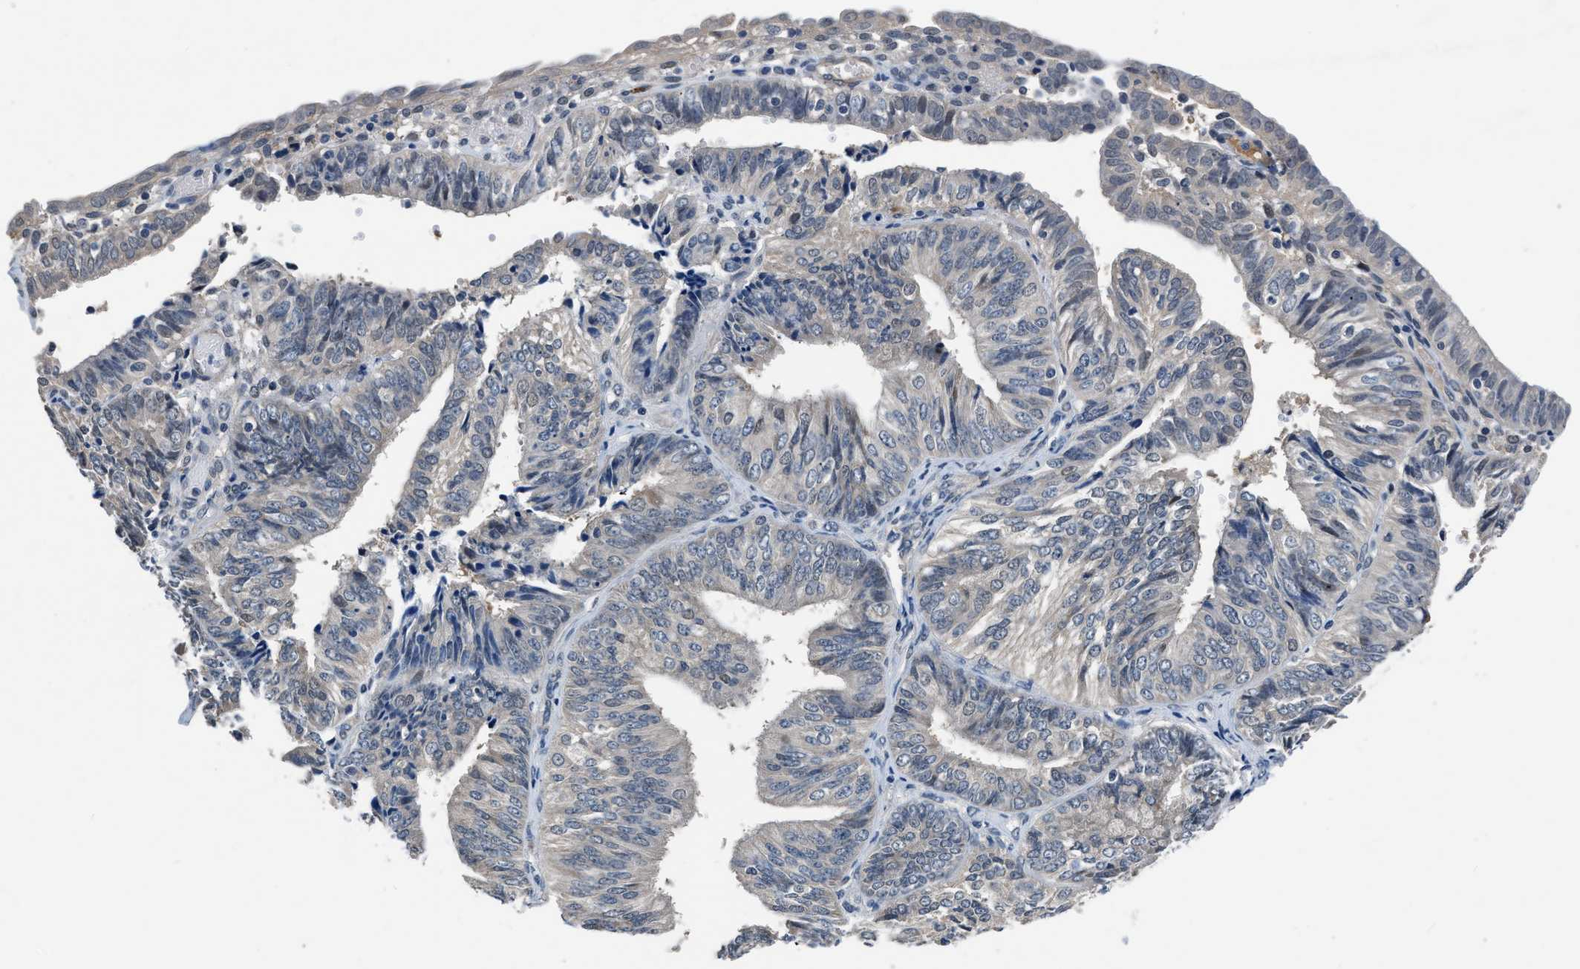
{"staining": {"intensity": "negative", "quantity": "none", "location": "none"}, "tissue": "endometrial cancer", "cell_type": "Tumor cells", "image_type": "cancer", "snomed": [{"axis": "morphology", "description": "Adenocarcinoma, NOS"}, {"axis": "topography", "description": "Endometrium"}], "caption": "The immunohistochemistry histopathology image has no significant expression in tumor cells of endometrial adenocarcinoma tissue.", "gene": "LANCL2", "patient": {"sex": "female", "age": 58}}